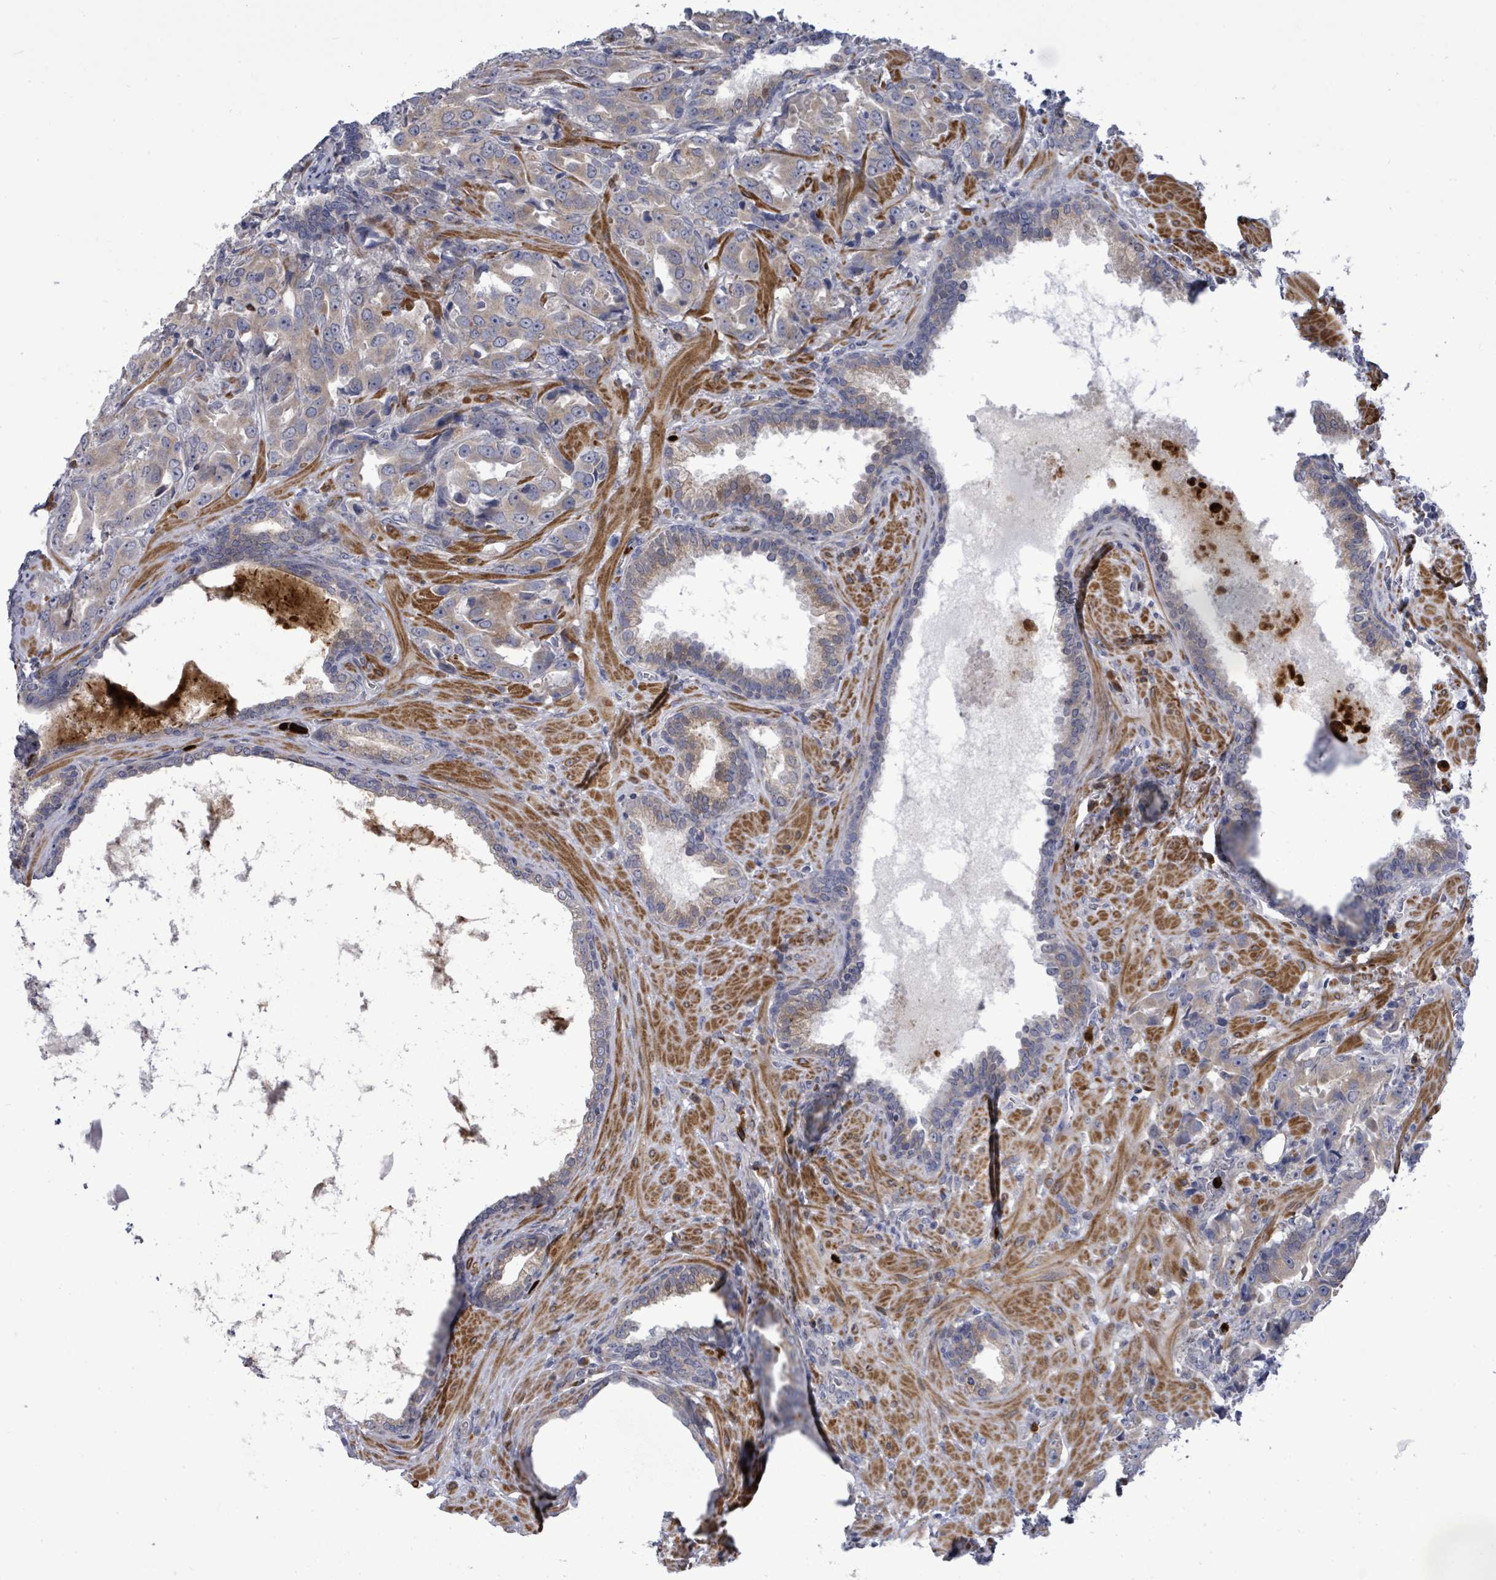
{"staining": {"intensity": "weak", "quantity": "<25%", "location": "cytoplasmic/membranous"}, "tissue": "prostate cancer", "cell_type": "Tumor cells", "image_type": "cancer", "snomed": [{"axis": "morphology", "description": "Adenocarcinoma, High grade"}, {"axis": "topography", "description": "Prostate"}], "caption": "Tumor cells are negative for protein expression in human prostate cancer (adenocarcinoma (high-grade)).", "gene": "SAR1A", "patient": {"sex": "male", "age": 68}}